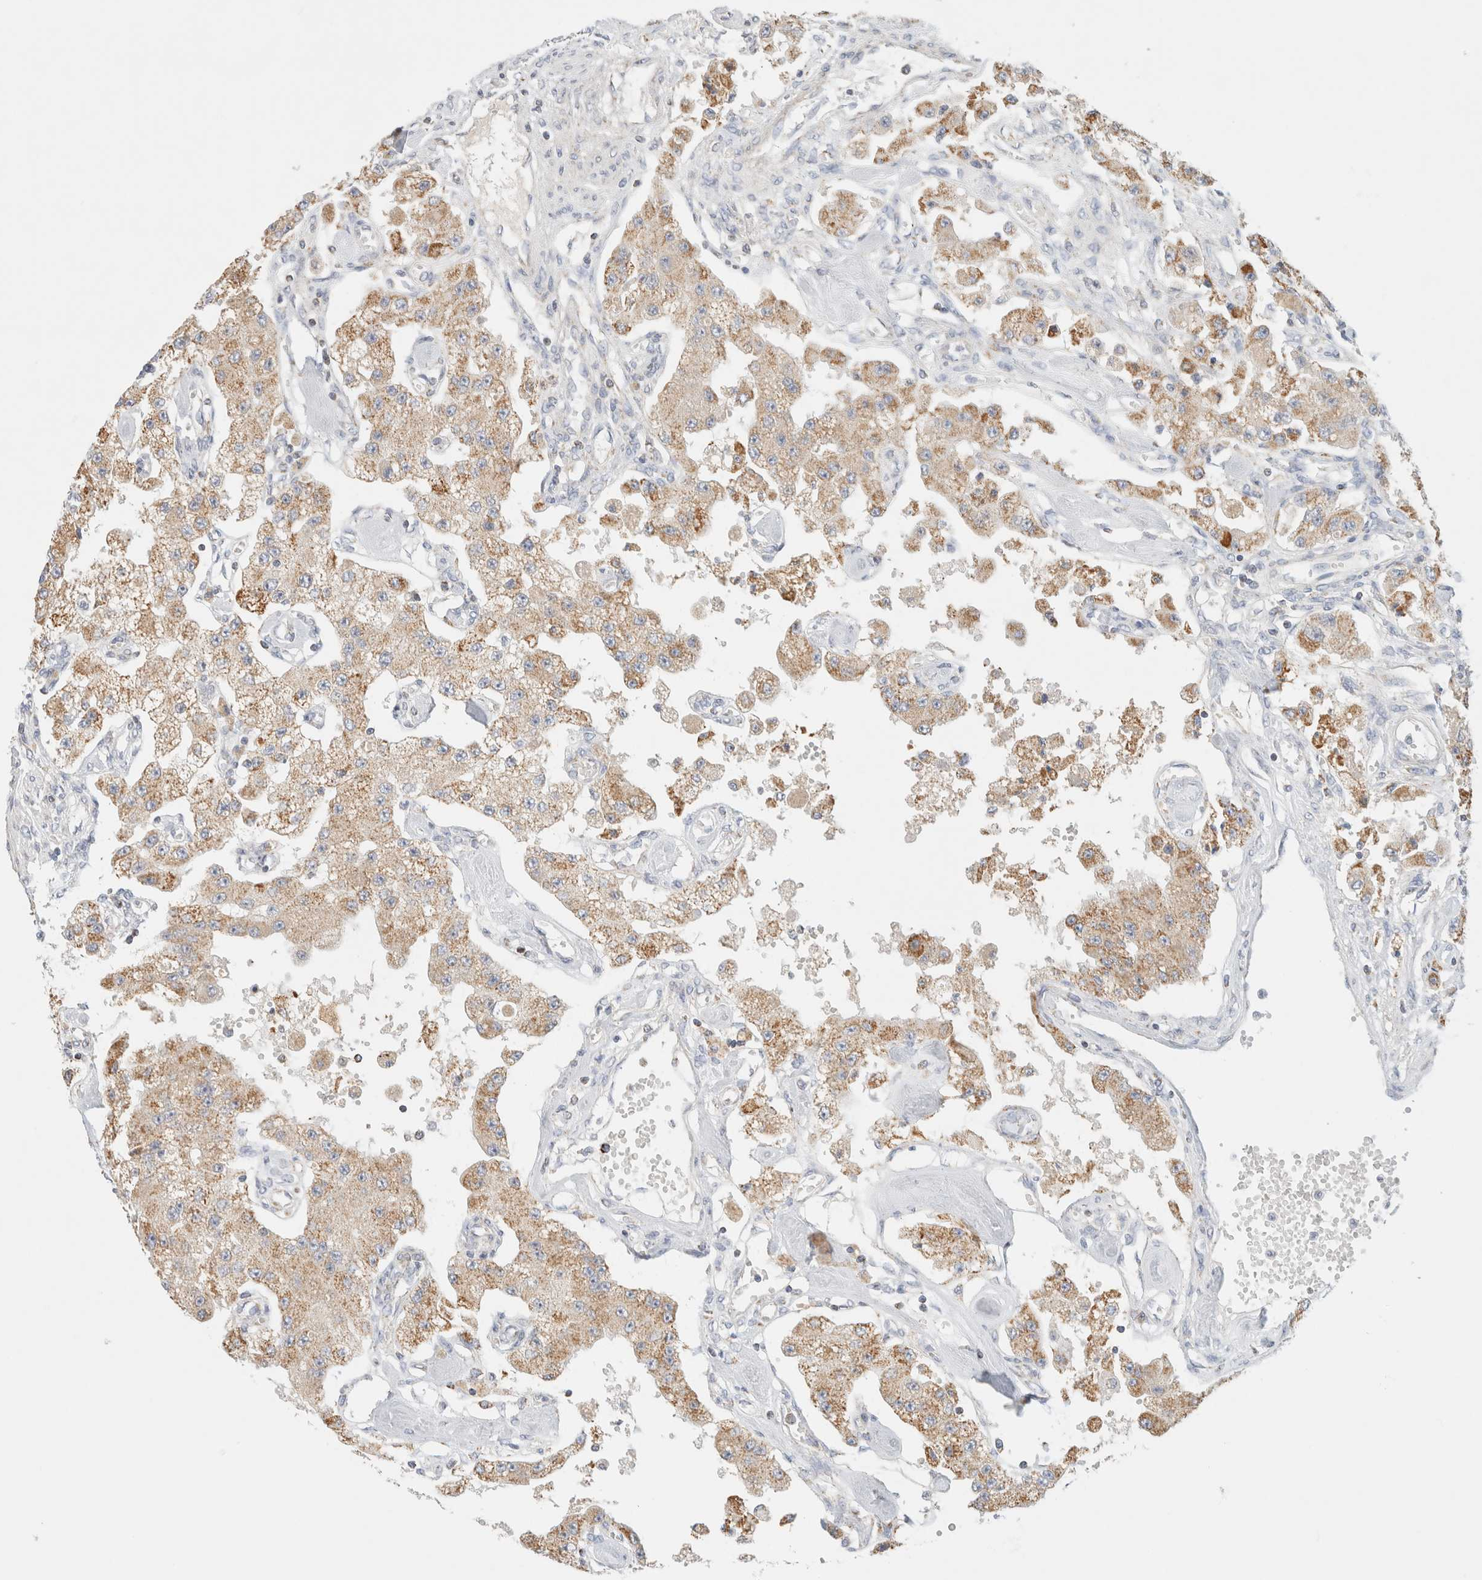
{"staining": {"intensity": "moderate", "quantity": ">75%", "location": "cytoplasmic/membranous"}, "tissue": "carcinoid", "cell_type": "Tumor cells", "image_type": "cancer", "snomed": [{"axis": "morphology", "description": "Carcinoid, malignant, NOS"}, {"axis": "topography", "description": "Pancreas"}], "caption": "IHC staining of carcinoid, which displays medium levels of moderate cytoplasmic/membranous staining in about >75% of tumor cells indicating moderate cytoplasmic/membranous protein staining. The staining was performed using DAB (3,3'-diaminobenzidine) (brown) for protein detection and nuclei were counterstained in hematoxylin (blue).", "gene": "HDHD3", "patient": {"sex": "male", "age": 41}}